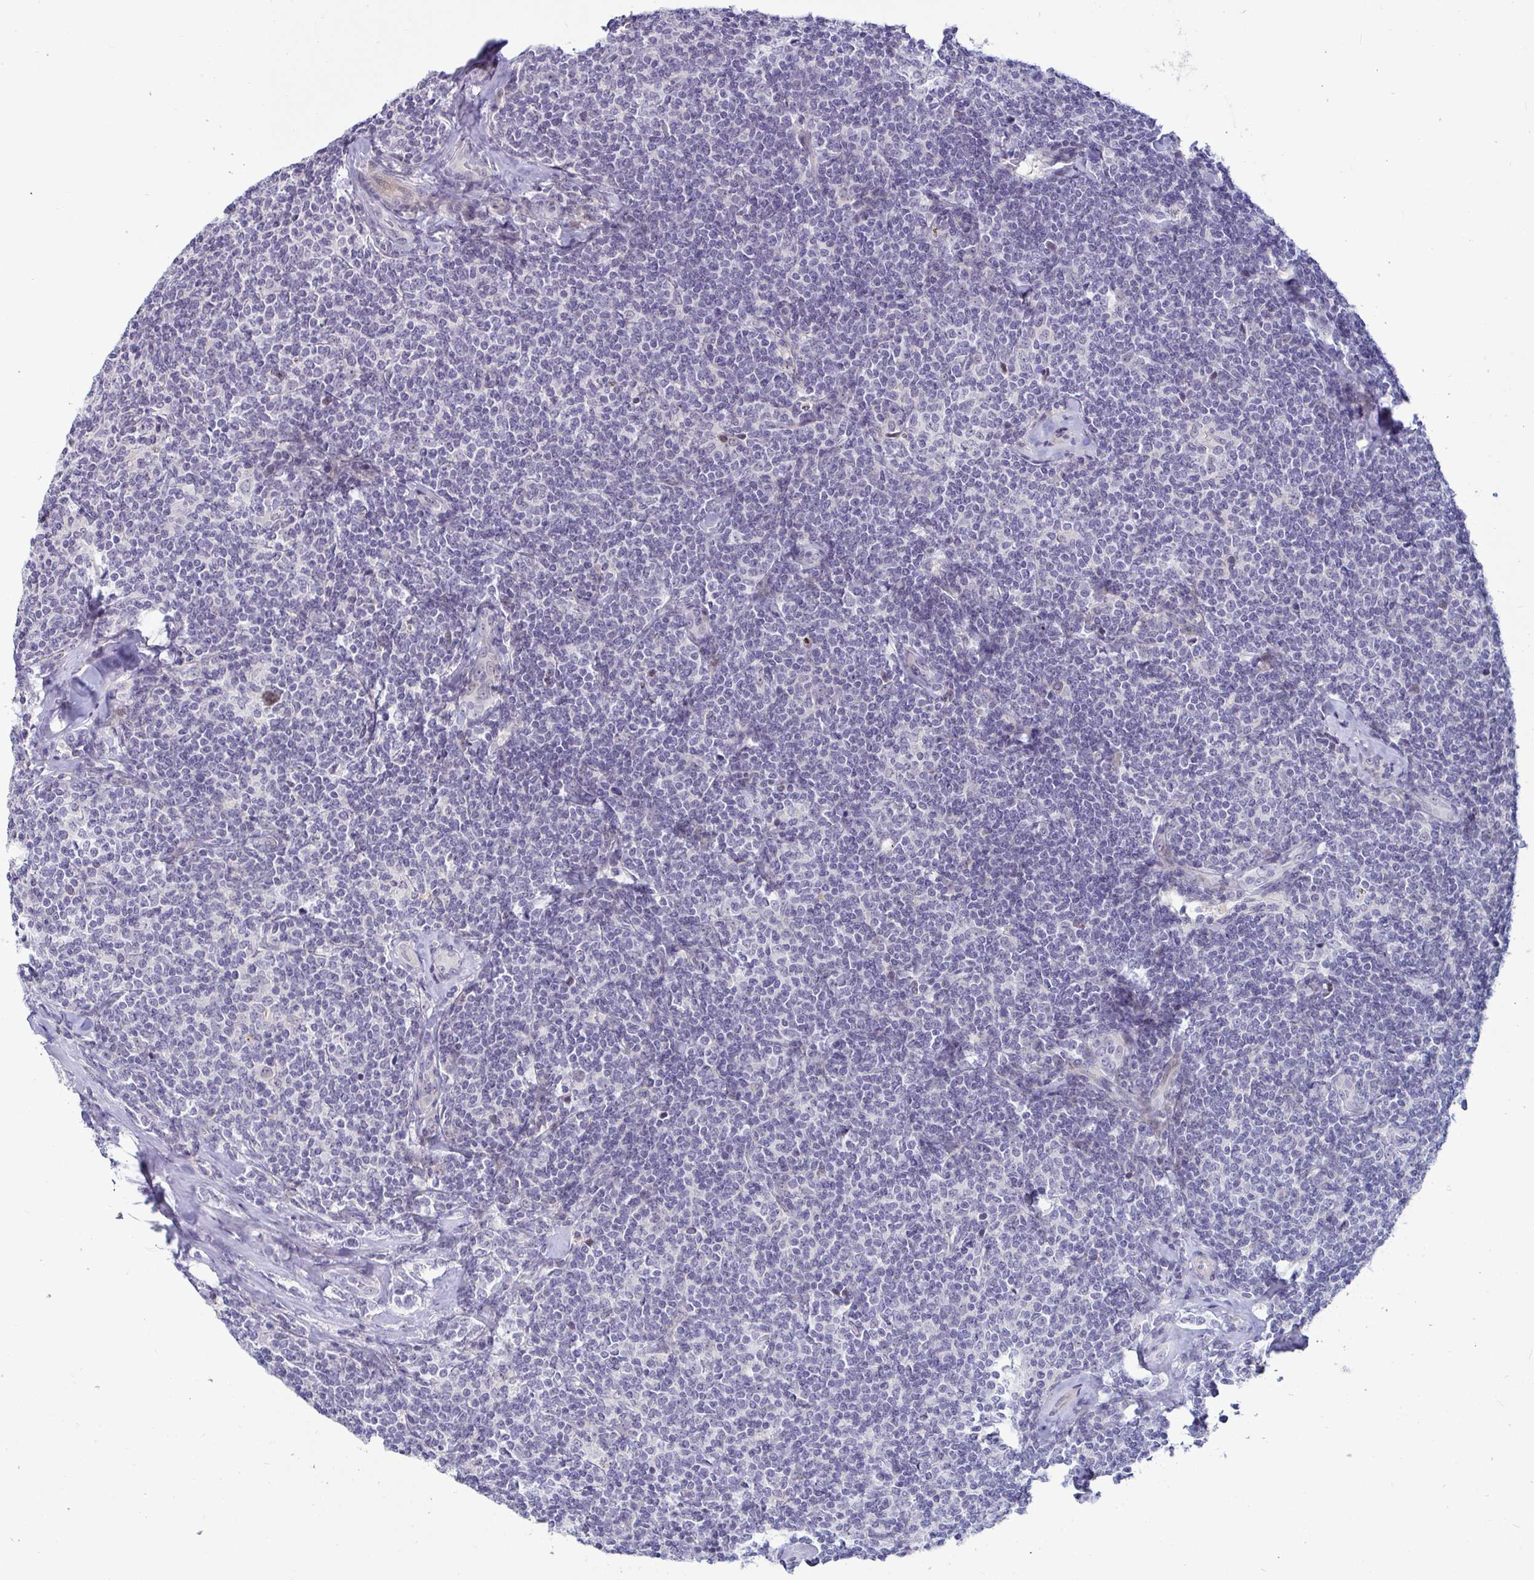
{"staining": {"intensity": "negative", "quantity": "none", "location": "none"}, "tissue": "lymphoma", "cell_type": "Tumor cells", "image_type": "cancer", "snomed": [{"axis": "morphology", "description": "Malignant lymphoma, non-Hodgkin's type, Low grade"}, {"axis": "topography", "description": "Lymph node"}], "caption": "The photomicrograph shows no staining of tumor cells in lymphoma. (DAB (3,3'-diaminobenzidine) immunohistochemistry (IHC) visualized using brightfield microscopy, high magnification).", "gene": "GSTM1", "patient": {"sex": "female", "age": 56}}